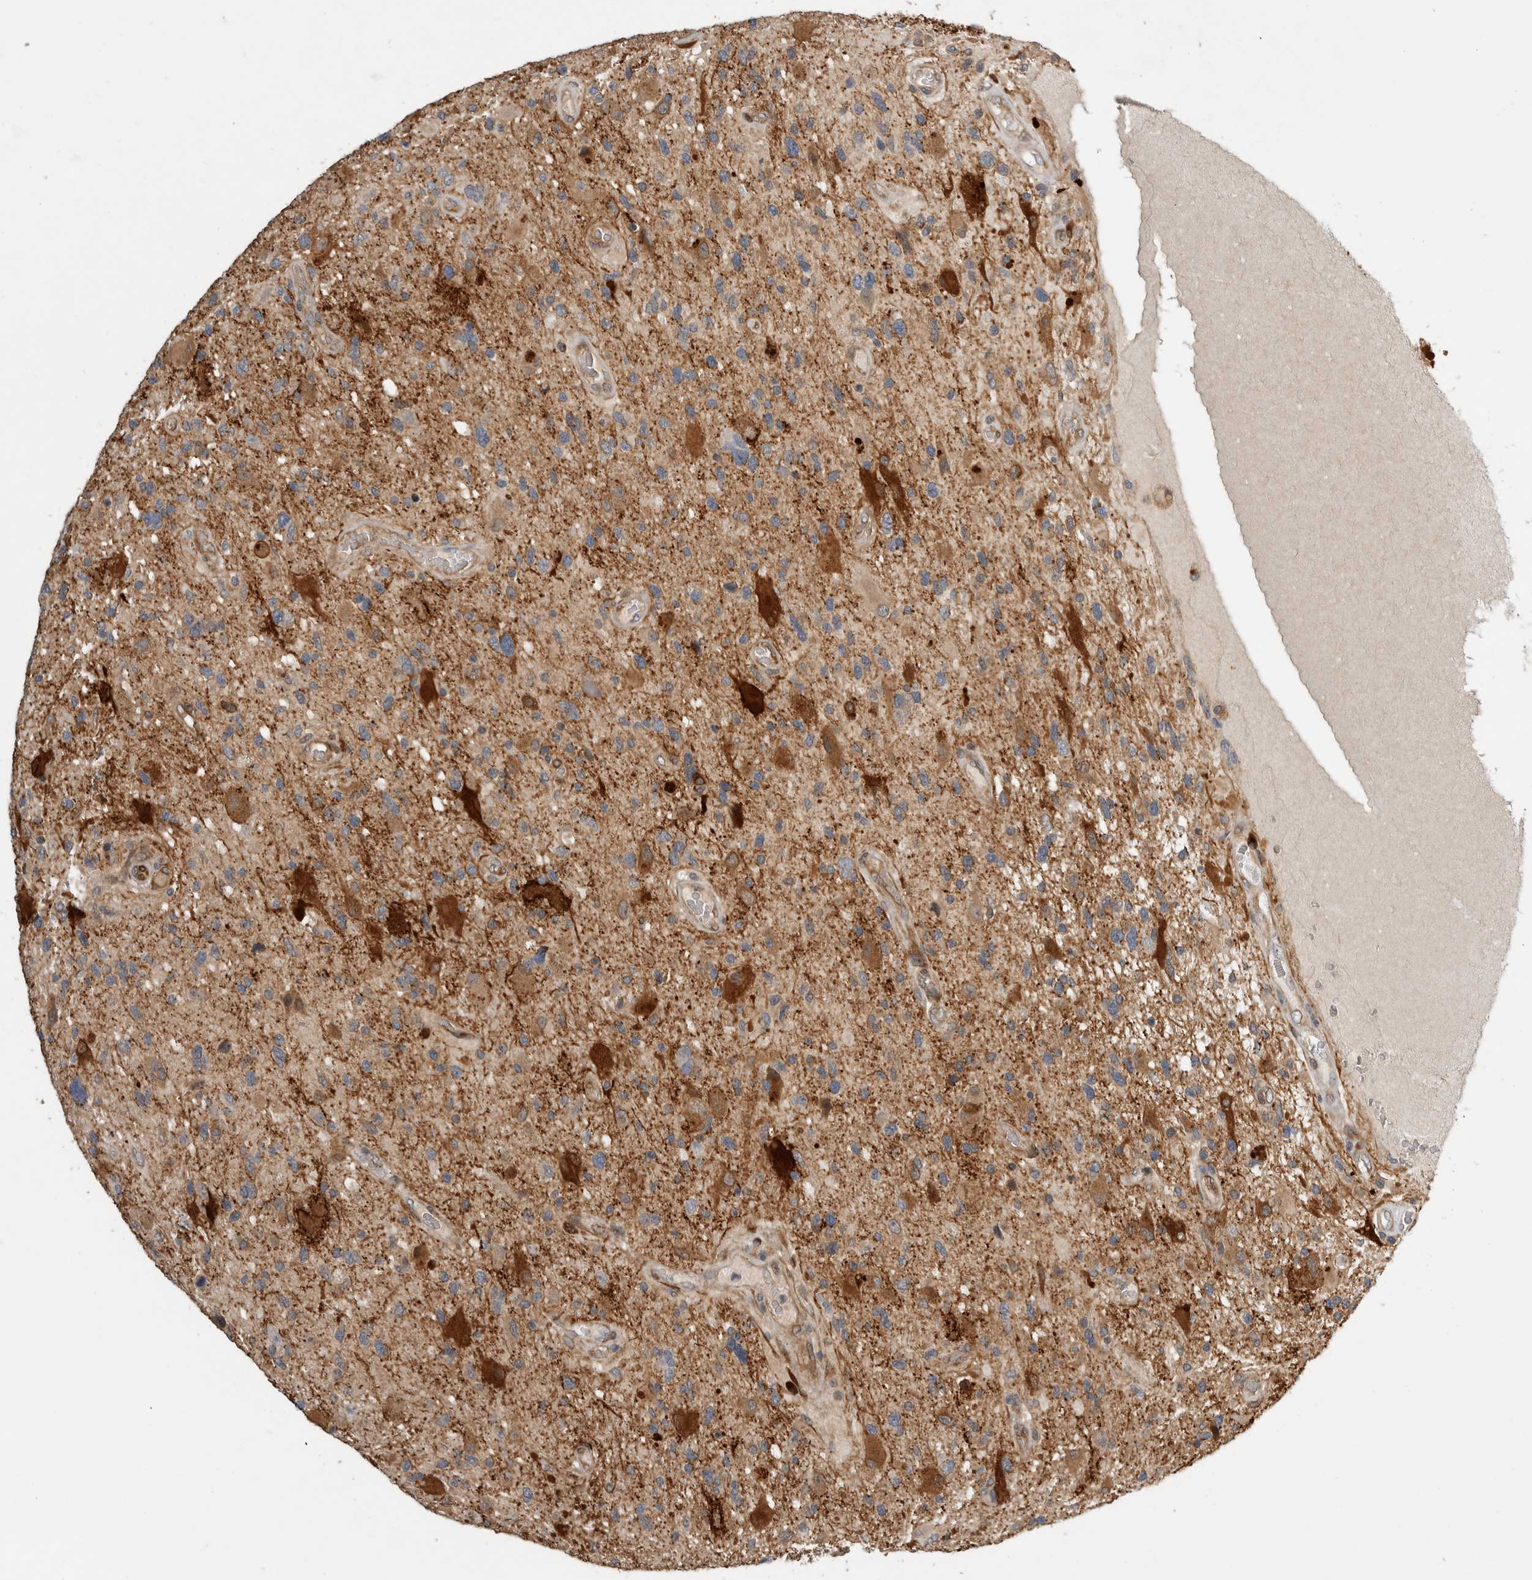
{"staining": {"intensity": "strong", "quantity": "25%-75%", "location": "cytoplasmic/membranous"}, "tissue": "glioma", "cell_type": "Tumor cells", "image_type": "cancer", "snomed": [{"axis": "morphology", "description": "Glioma, malignant, High grade"}, {"axis": "topography", "description": "Brain"}], "caption": "Immunohistochemistry (IHC) staining of malignant glioma (high-grade), which demonstrates high levels of strong cytoplasmic/membranous positivity in approximately 25%-75% of tumor cells indicating strong cytoplasmic/membranous protein expression. The staining was performed using DAB (3,3'-diaminobenzidine) (brown) for protein detection and nuclei were counterstained in hematoxylin (blue).", "gene": "APOL2", "patient": {"sex": "male", "age": 33}}